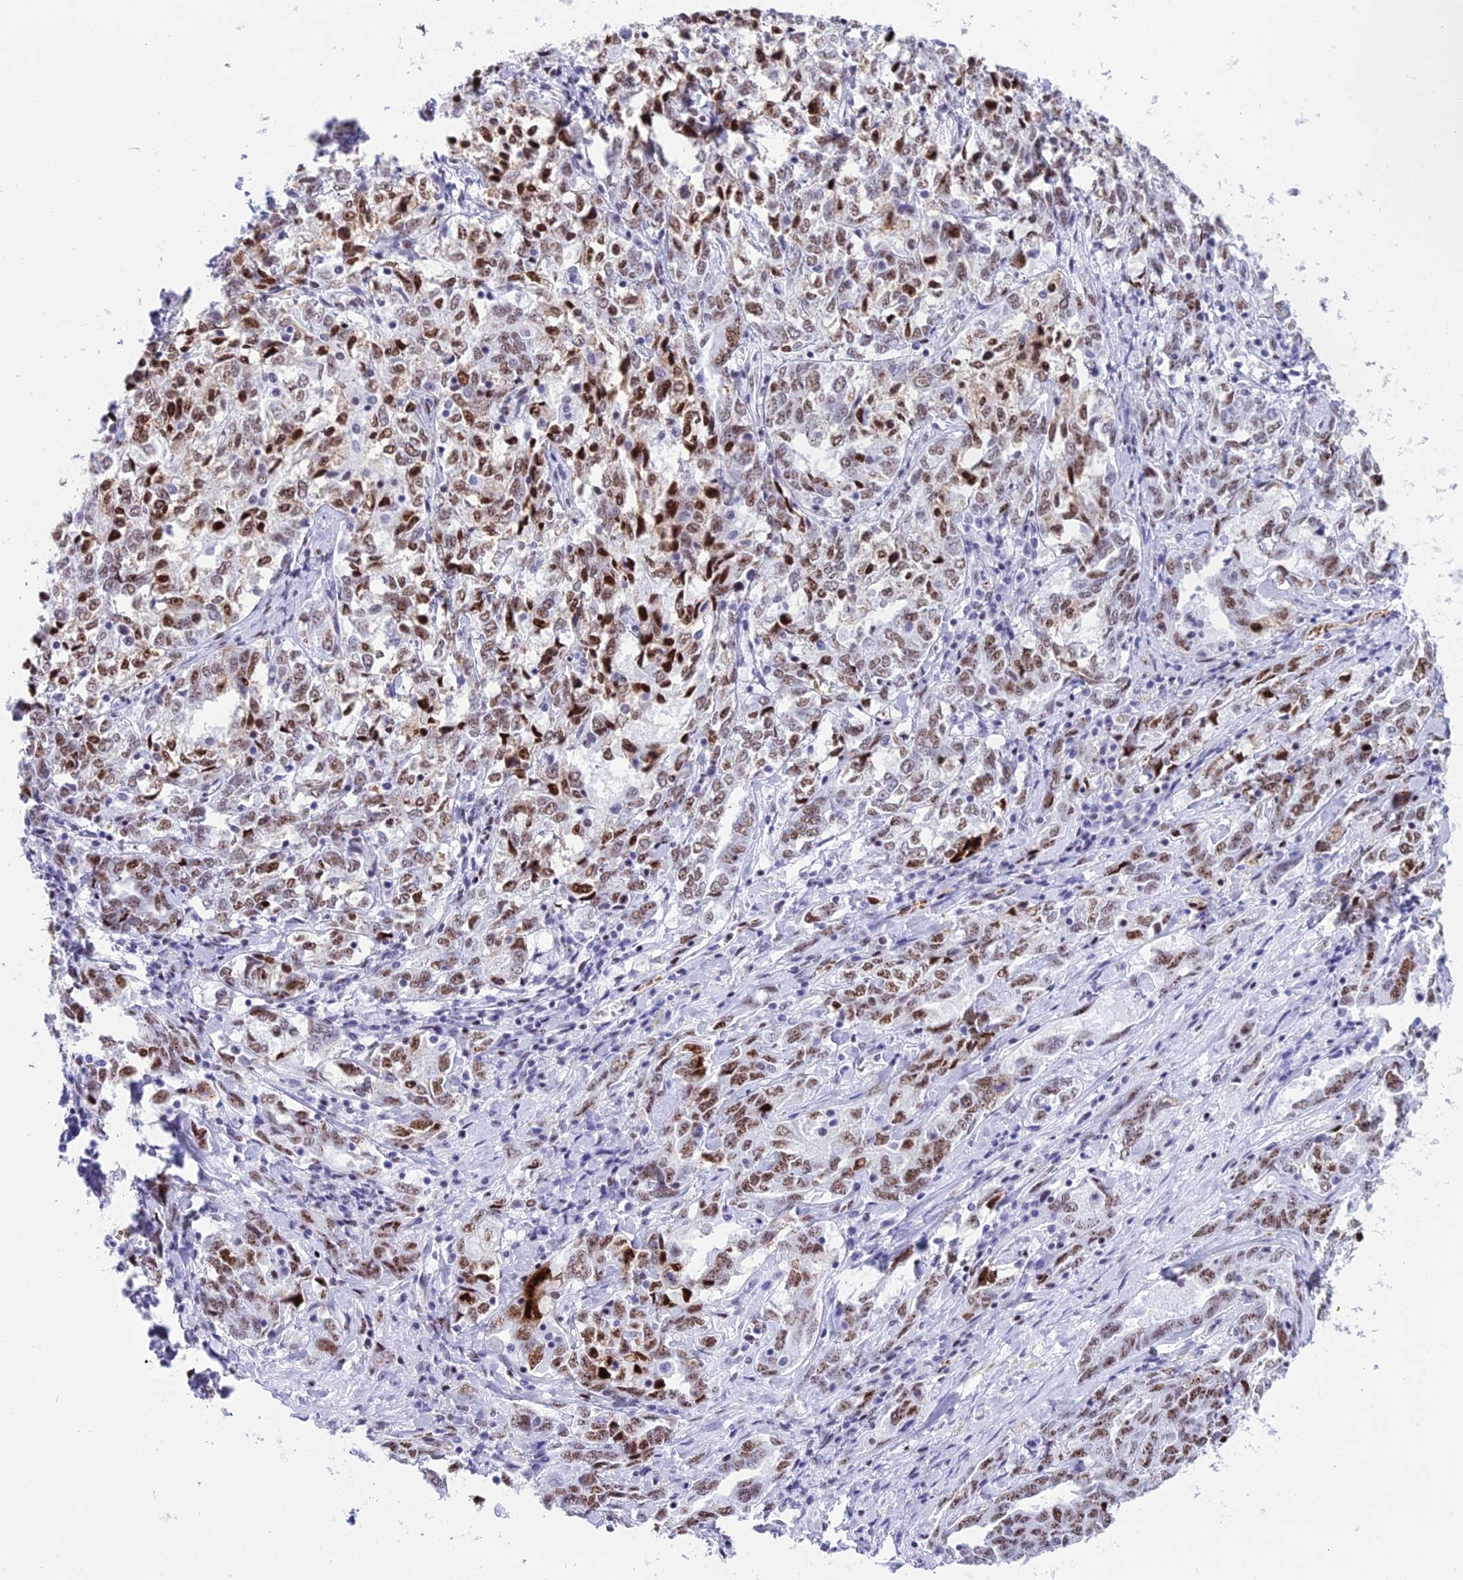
{"staining": {"intensity": "moderate", "quantity": "25%-75%", "location": "nuclear"}, "tissue": "ovarian cancer", "cell_type": "Tumor cells", "image_type": "cancer", "snomed": [{"axis": "morphology", "description": "Carcinoma, endometroid"}, {"axis": "topography", "description": "Ovary"}], "caption": "Immunohistochemistry histopathology image of human endometroid carcinoma (ovarian) stained for a protein (brown), which displays medium levels of moderate nuclear staining in approximately 25%-75% of tumor cells.", "gene": "RNPS1", "patient": {"sex": "female", "age": 62}}